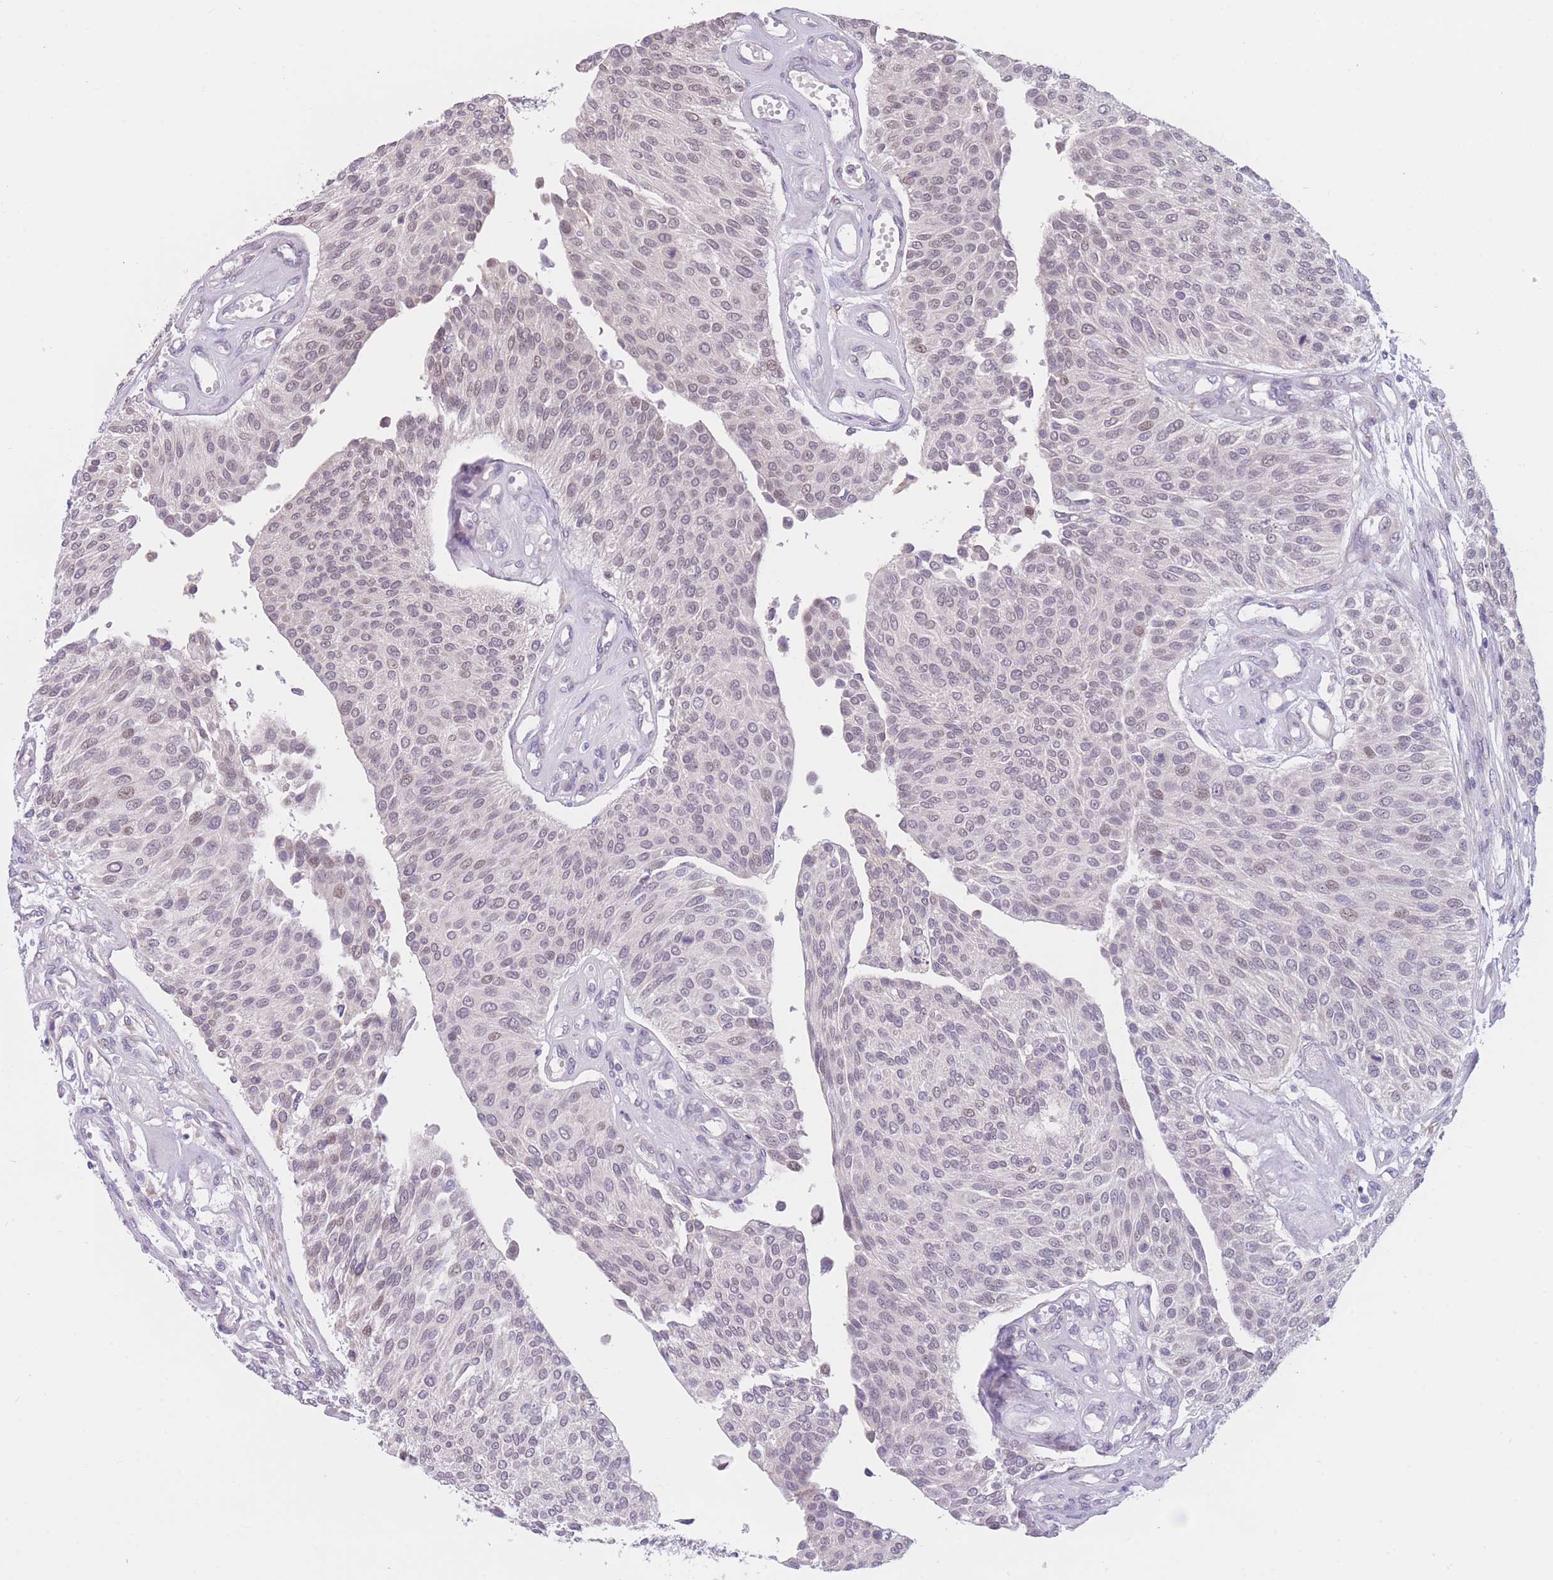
{"staining": {"intensity": "negative", "quantity": "none", "location": "none"}, "tissue": "urothelial cancer", "cell_type": "Tumor cells", "image_type": "cancer", "snomed": [{"axis": "morphology", "description": "Urothelial carcinoma, NOS"}, {"axis": "topography", "description": "Urinary bladder"}], "caption": "Immunohistochemistry (IHC) image of urothelial cancer stained for a protein (brown), which reveals no expression in tumor cells.", "gene": "COL27A1", "patient": {"sex": "male", "age": 55}}